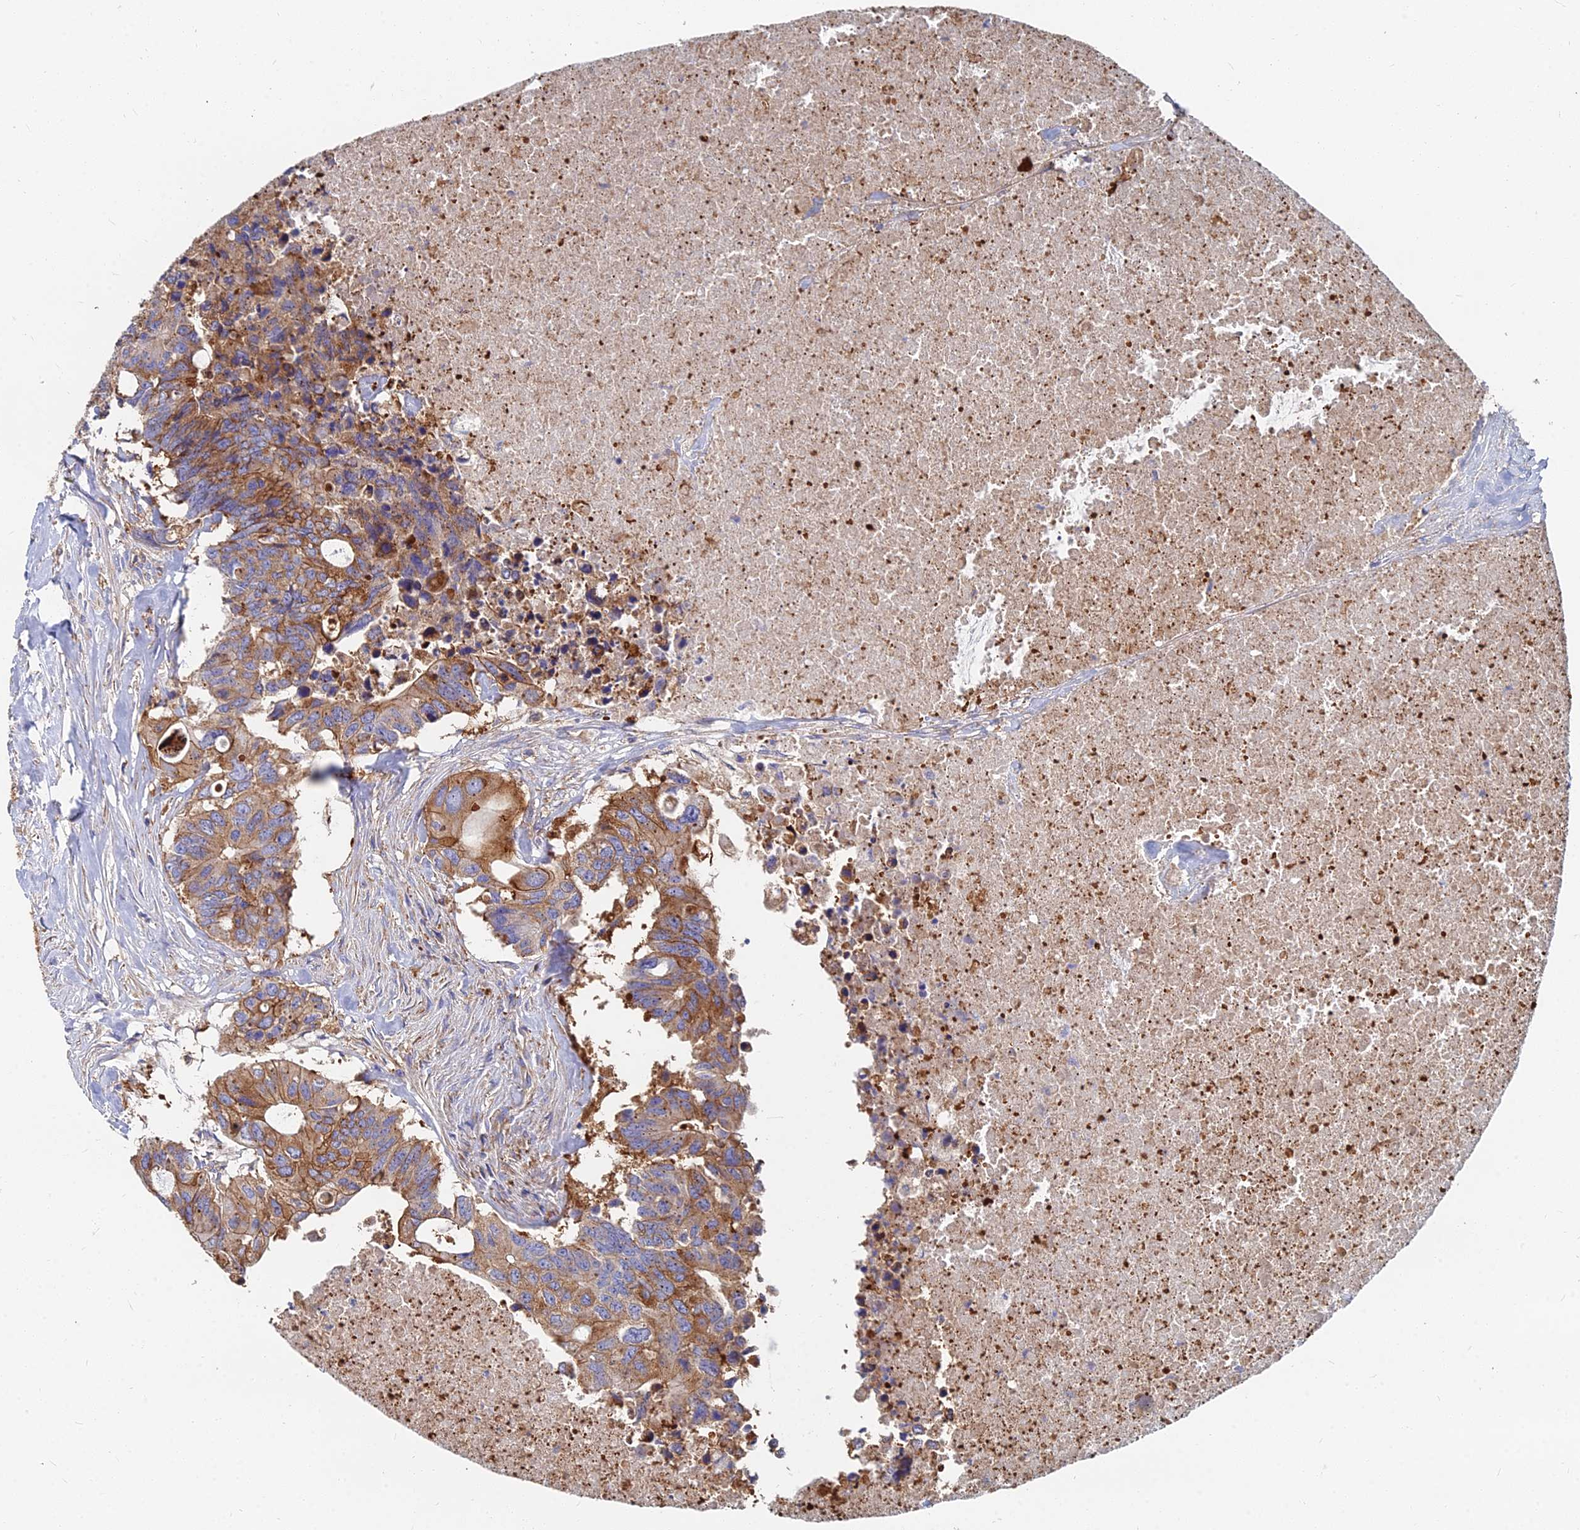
{"staining": {"intensity": "moderate", "quantity": ">75%", "location": "cytoplasmic/membranous"}, "tissue": "colorectal cancer", "cell_type": "Tumor cells", "image_type": "cancer", "snomed": [{"axis": "morphology", "description": "Adenocarcinoma, NOS"}, {"axis": "topography", "description": "Colon"}], "caption": "Colorectal cancer (adenocarcinoma) stained with DAB (3,3'-diaminobenzidine) IHC shows medium levels of moderate cytoplasmic/membranous positivity in about >75% of tumor cells.", "gene": "GPR42", "patient": {"sex": "male", "age": 71}}